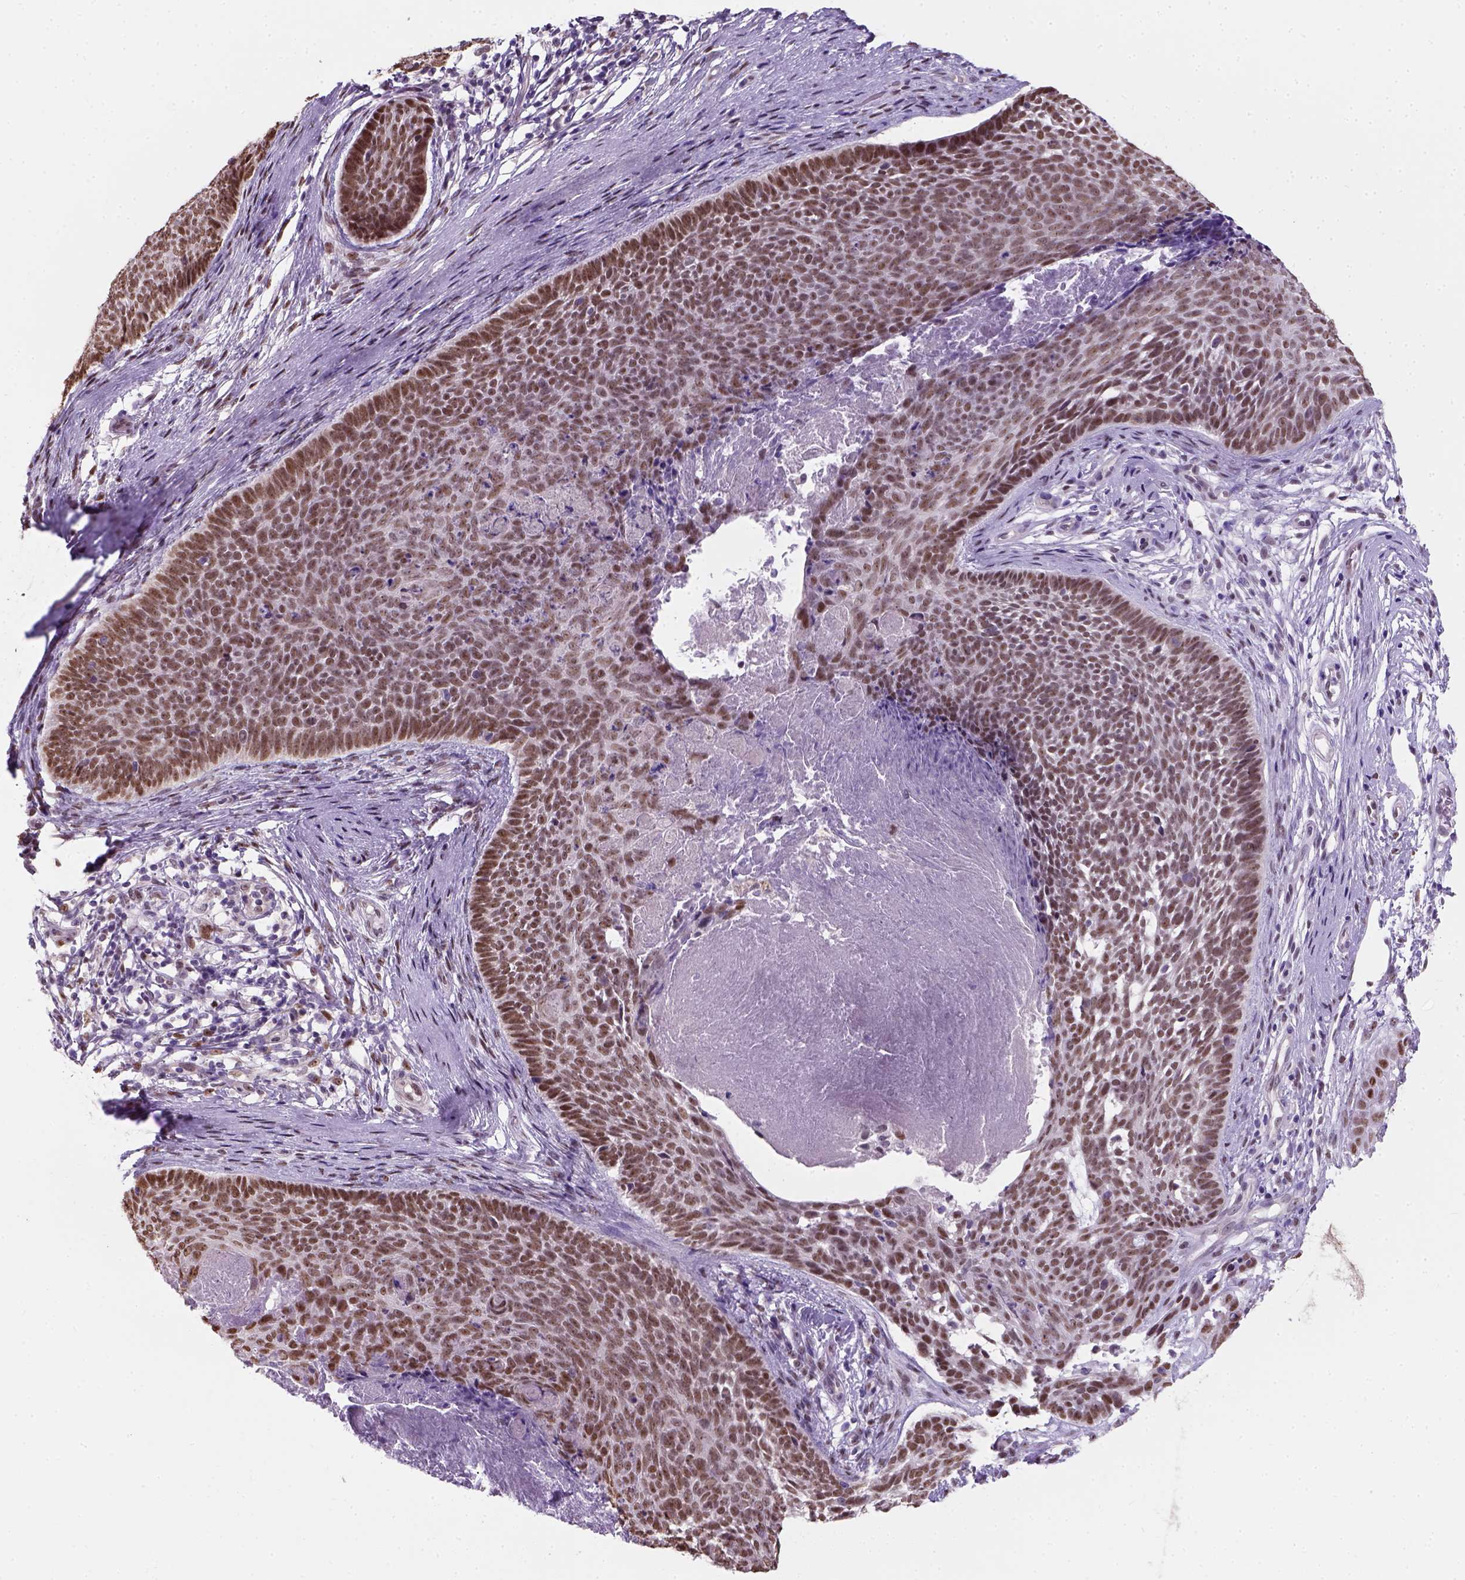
{"staining": {"intensity": "moderate", "quantity": ">75%", "location": "nuclear"}, "tissue": "skin cancer", "cell_type": "Tumor cells", "image_type": "cancer", "snomed": [{"axis": "morphology", "description": "Basal cell carcinoma"}, {"axis": "topography", "description": "Skin"}], "caption": "Immunohistochemistry of human skin basal cell carcinoma shows medium levels of moderate nuclear positivity in approximately >75% of tumor cells.", "gene": "C1orf112", "patient": {"sex": "male", "age": 85}}